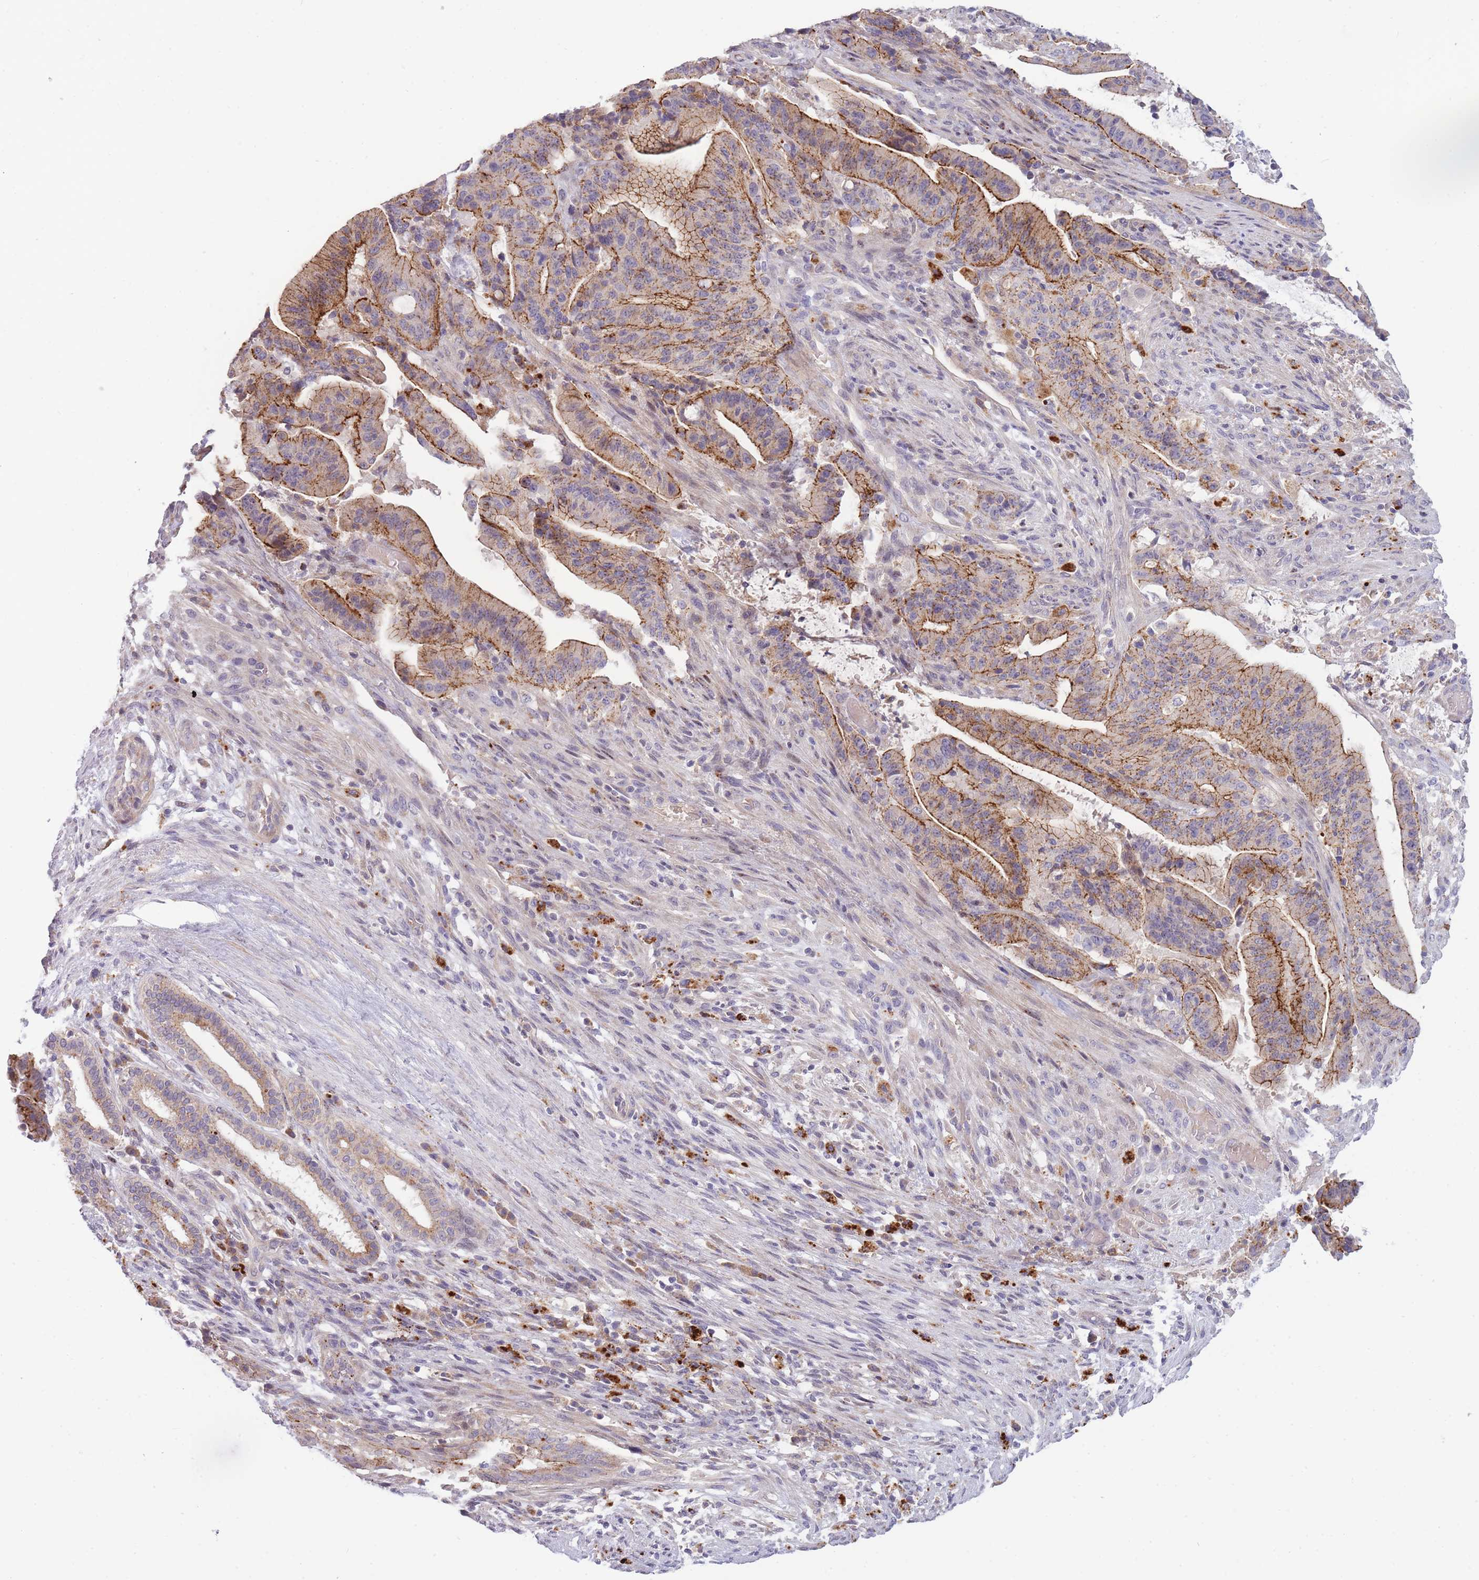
{"staining": {"intensity": "moderate", "quantity": ">75%", "location": "cytoplasmic/membranous"}, "tissue": "liver cancer", "cell_type": "Tumor cells", "image_type": "cancer", "snomed": [{"axis": "morphology", "description": "Normal tissue, NOS"}, {"axis": "morphology", "description": "Cholangiocarcinoma"}, {"axis": "topography", "description": "Liver"}, {"axis": "topography", "description": "Peripheral nerve tissue"}], "caption": "Protein staining displays moderate cytoplasmic/membranous staining in approximately >75% of tumor cells in liver cholangiocarcinoma.", "gene": "TRIM61", "patient": {"sex": "female", "age": 73}}